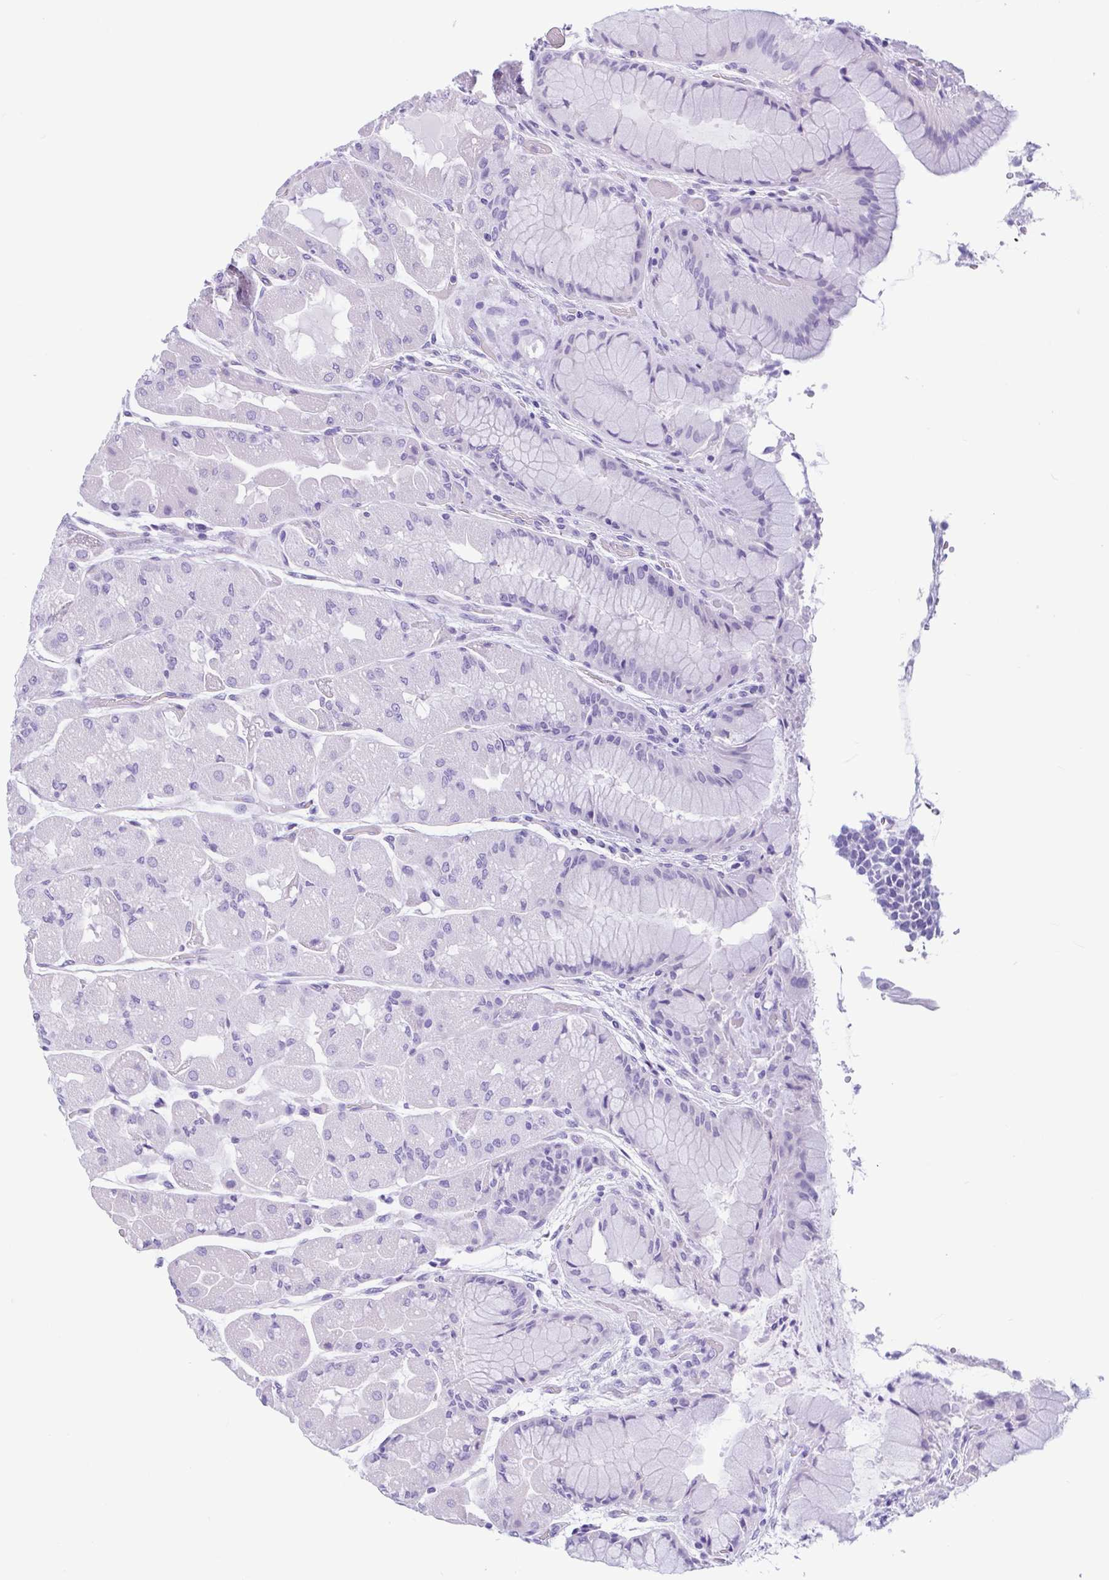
{"staining": {"intensity": "negative", "quantity": "none", "location": "none"}, "tissue": "stomach", "cell_type": "Glandular cells", "image_type": "normal", "snomed": [{"axis": "morphology", "description": "Normal tissue, NOS"}, {"axis": "topography", "description": "Stomach"}], "caption": "Immunohistochemical staining of benign human stomach displays no significant expression in glandular cells.", "gene": "ENSG00000274792", "patient": {"sex": "female", "age": 61}}